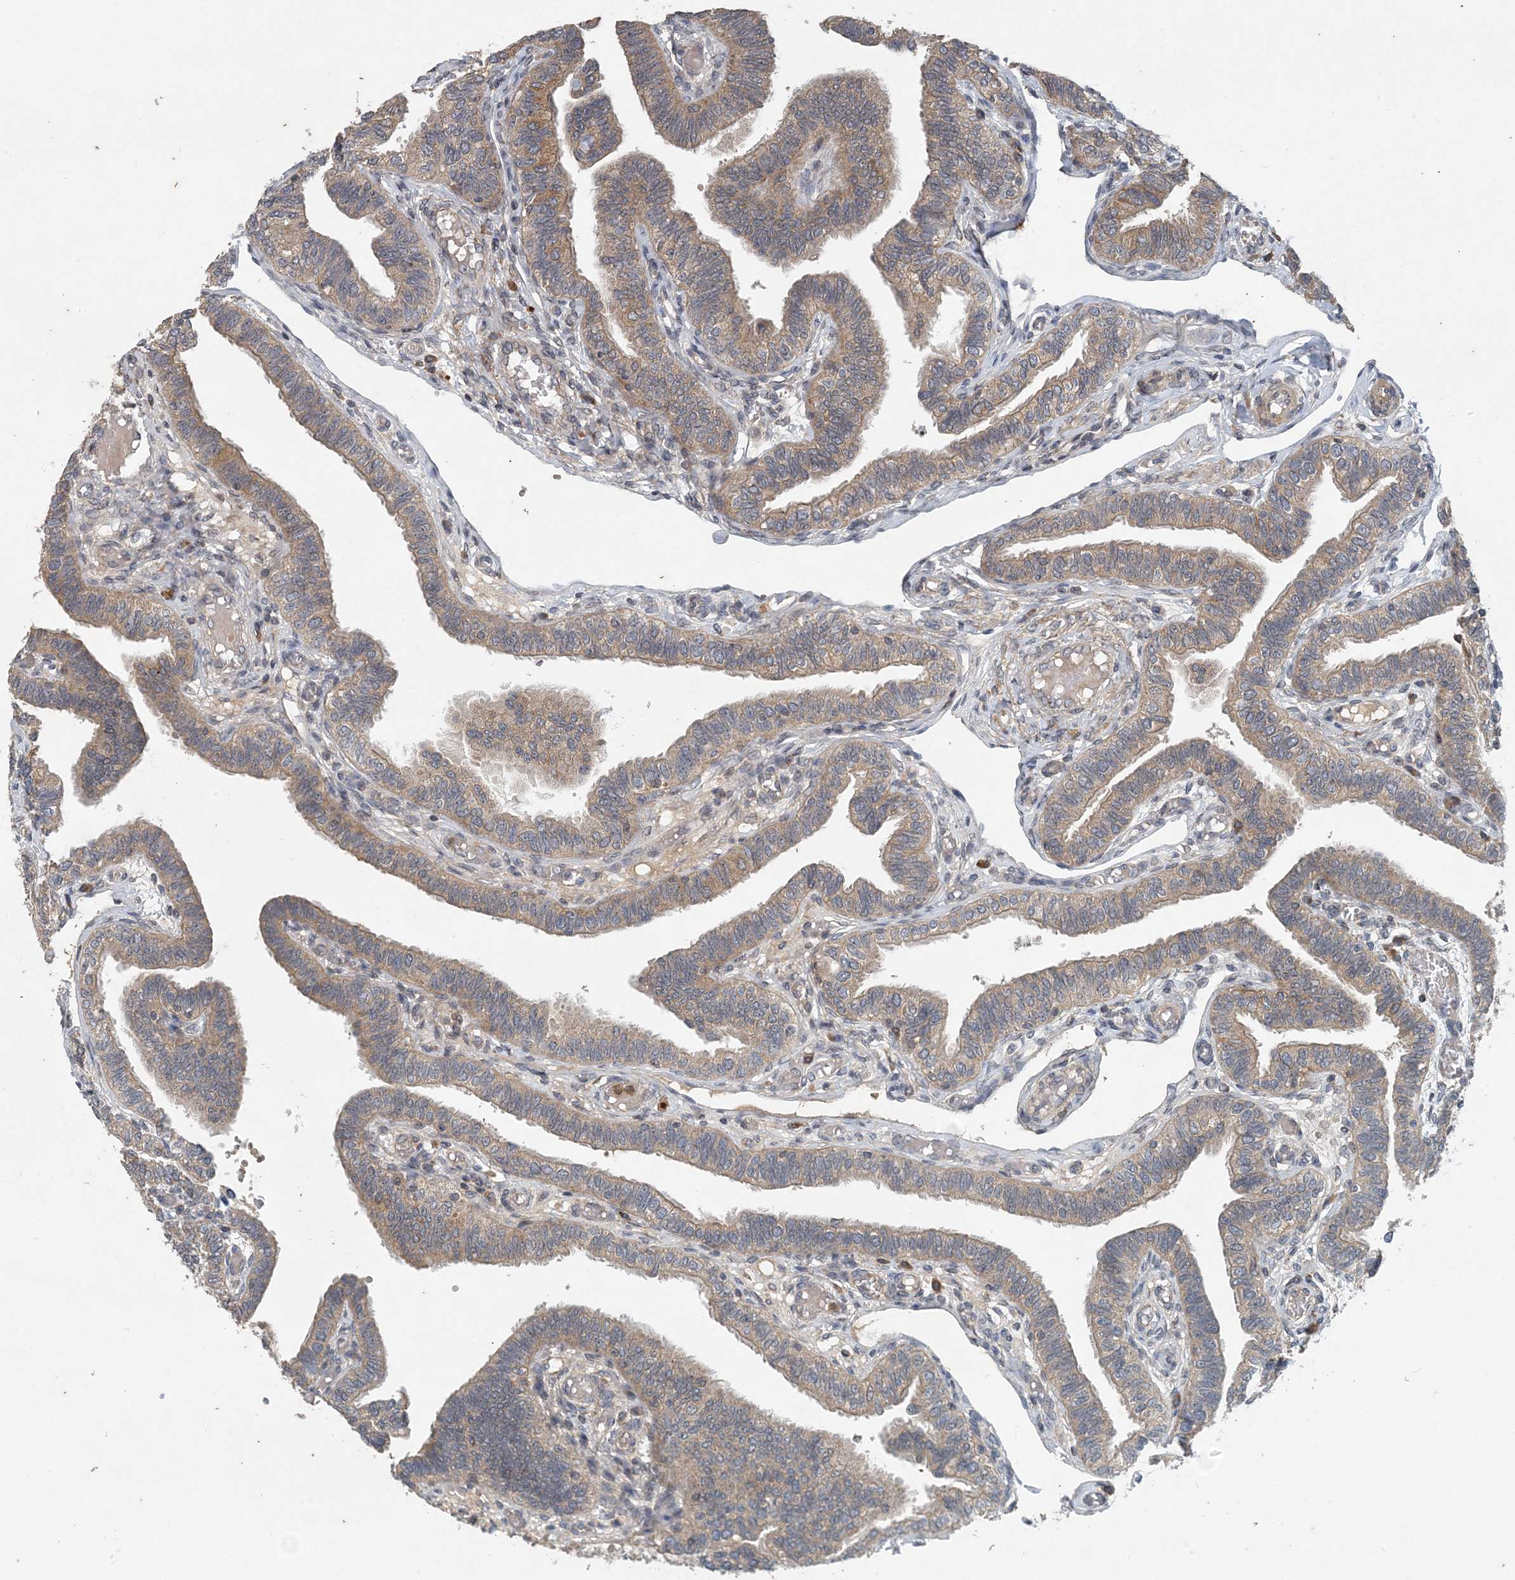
{"staining": {"intensity": "weak", "quantity": ">75%", "location": "cytoplasmic/membranous"}, "tissue": "fallopian tube", "cell_type": "Glandular cells", "image_type": "normal", "snomed": [{"axis": "morphology", "description": "Normal tissue, NOS"}, {"axis": "topography", "description": "Fallopian tube"}], "caption": "This photomicrograph shows IHC staining of unremarkable human fallopian tube, with low weak cytoplasmic/membranous expression in approximately >75% of glandular cells.", "gene": "MYO9B", "patient": {"sex": "female", "age": 39}}